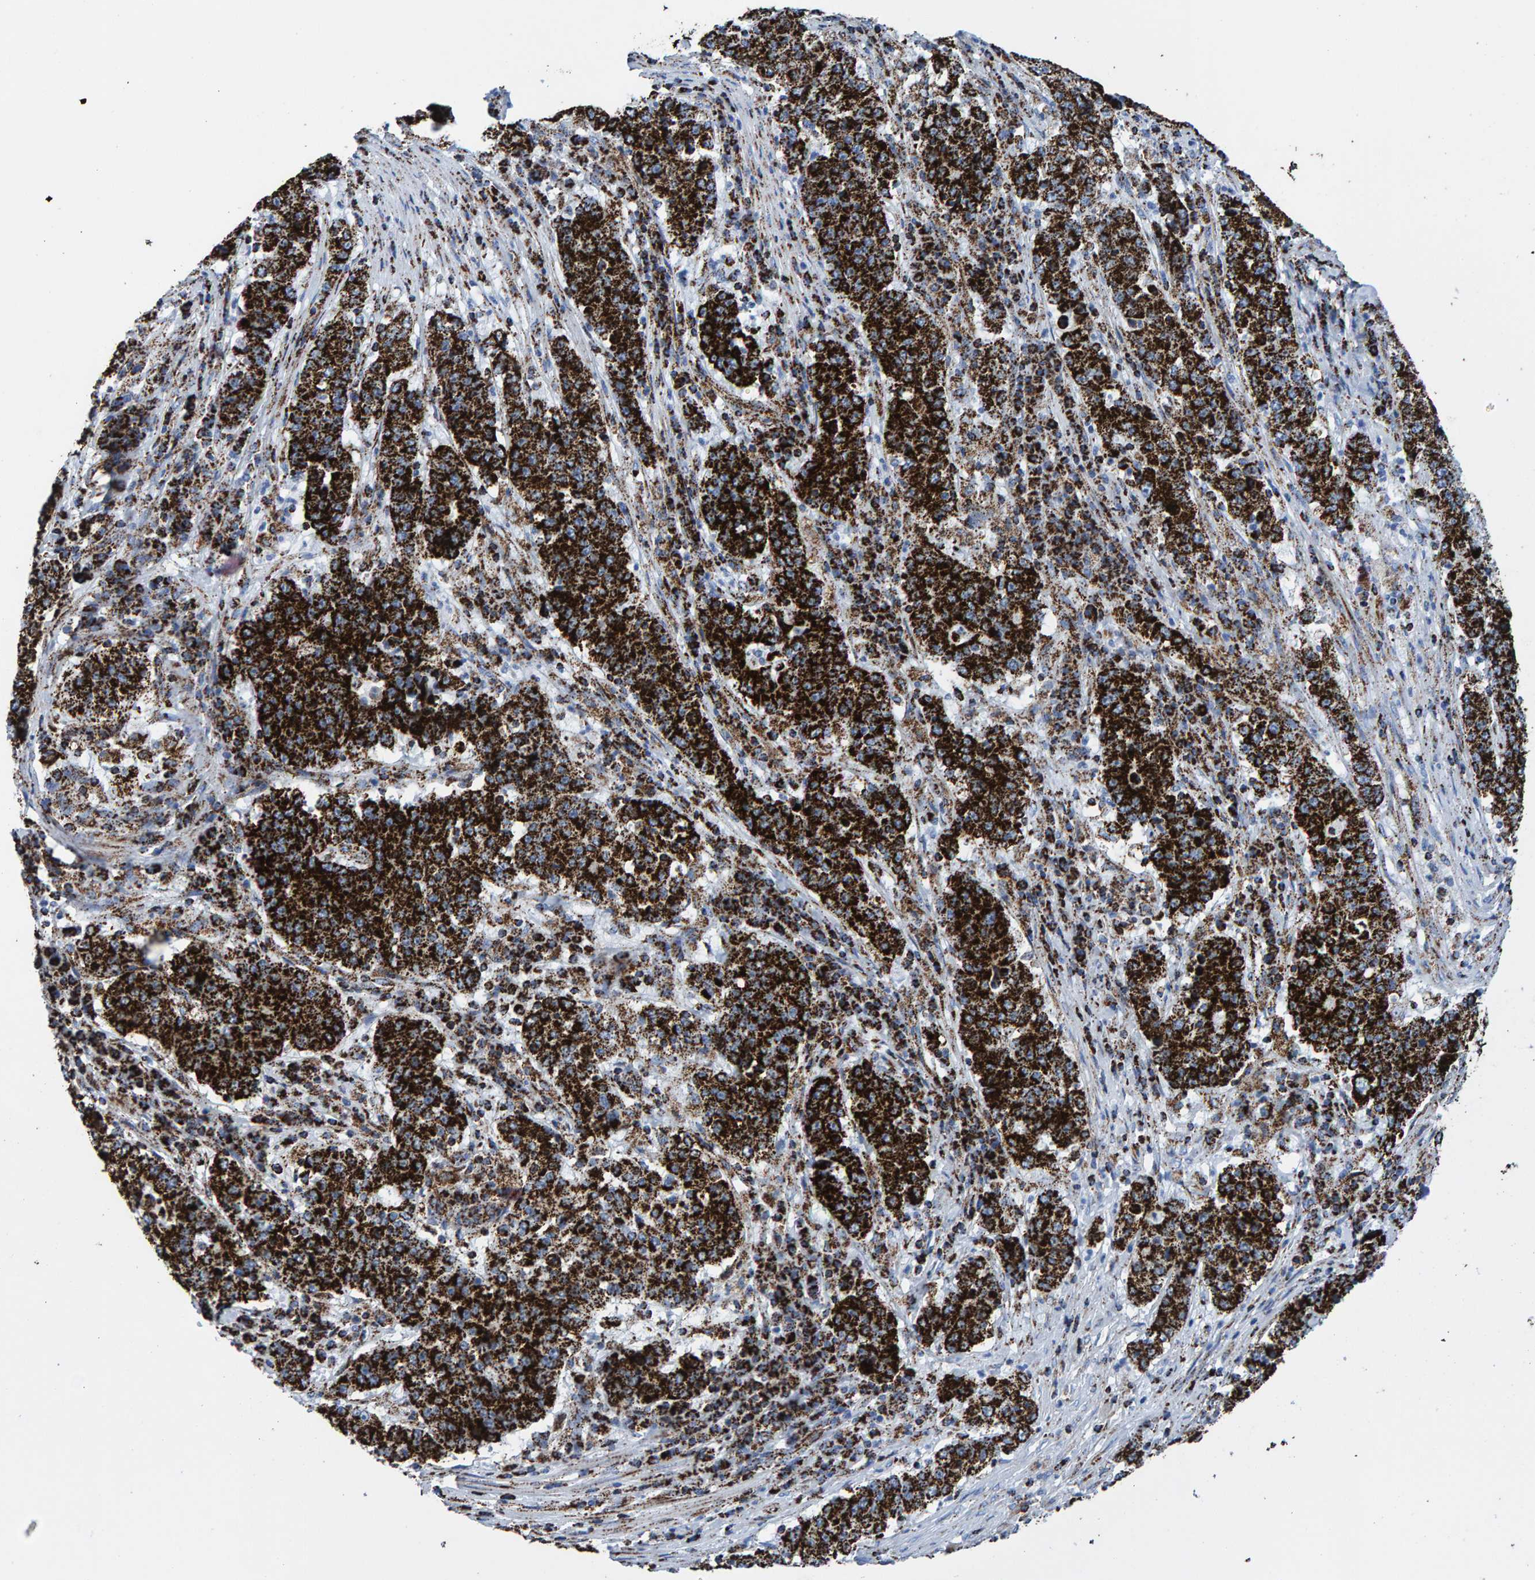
{"staining": {"intensity": "strong", "quantity": ">75%", "location": "cytoplasmic/membranous"}, "tissue": "stomach cancer", "cell_type": "Tumor cells", "image_type": "cancer", "snomed": [{"axis": "morphology", "description": "Adenocarcinoma, NOS"}, {"axis": "topography", "description": "Stomach"}], "caption": "This is a photomicrograph of immunohistochemistry (IHC) staining of stomach cancer, which shows strong positivity in the cytoplasmic/membranous of tumor cells.", "gene": "ENSG00000262660", "patient": {"sex": "male", "age": 59}}